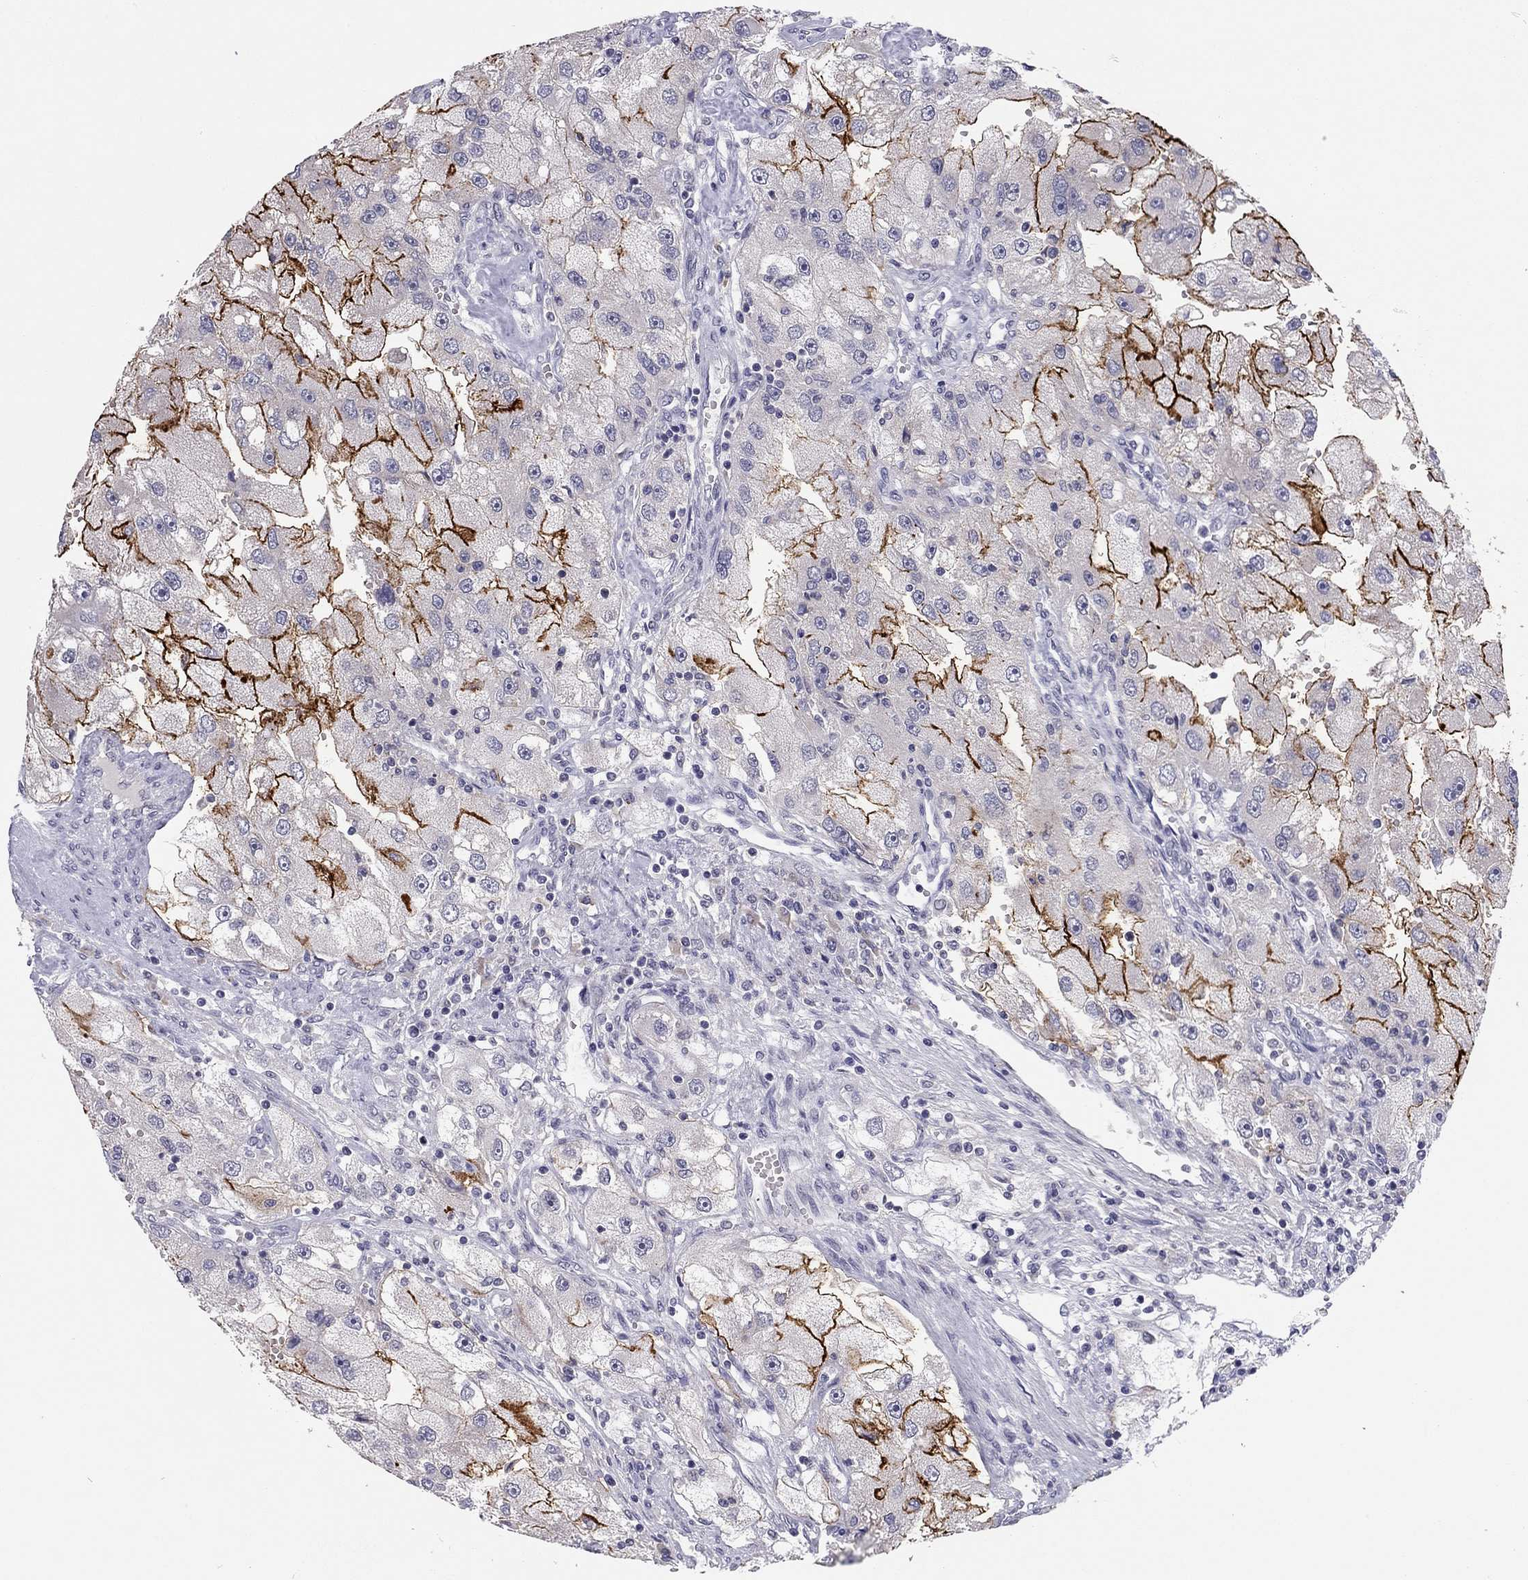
{"staining": {"intensity": "strong", "quantity": "25%-75%", "location": "cytoplasmic/membranous"}, "tissue": "renal cancer", "cell_type": "Tumor cells", "image_type": "cancer", "snomed": [{"axis": "morphology", "description": "Adenocarcinoma, NOS"}, {"axis": "topography", "description": "Kidney"}], "caption": "Immunohistochemistry (IHC) (DAB (3,3'-diaminobenzidine)) staining of human renal cancer (adenocarcinoma) exhibits strong cytoplasmic/membranous protein staining in approximately 25%-75% of tumor cells. The staining was performed using DAB, with brown indicating positive protein expression. Nuclei are stained blue with hematoxylin.", "gene": "SCARB1", "patient": {"sex": "male", "age": 63}}